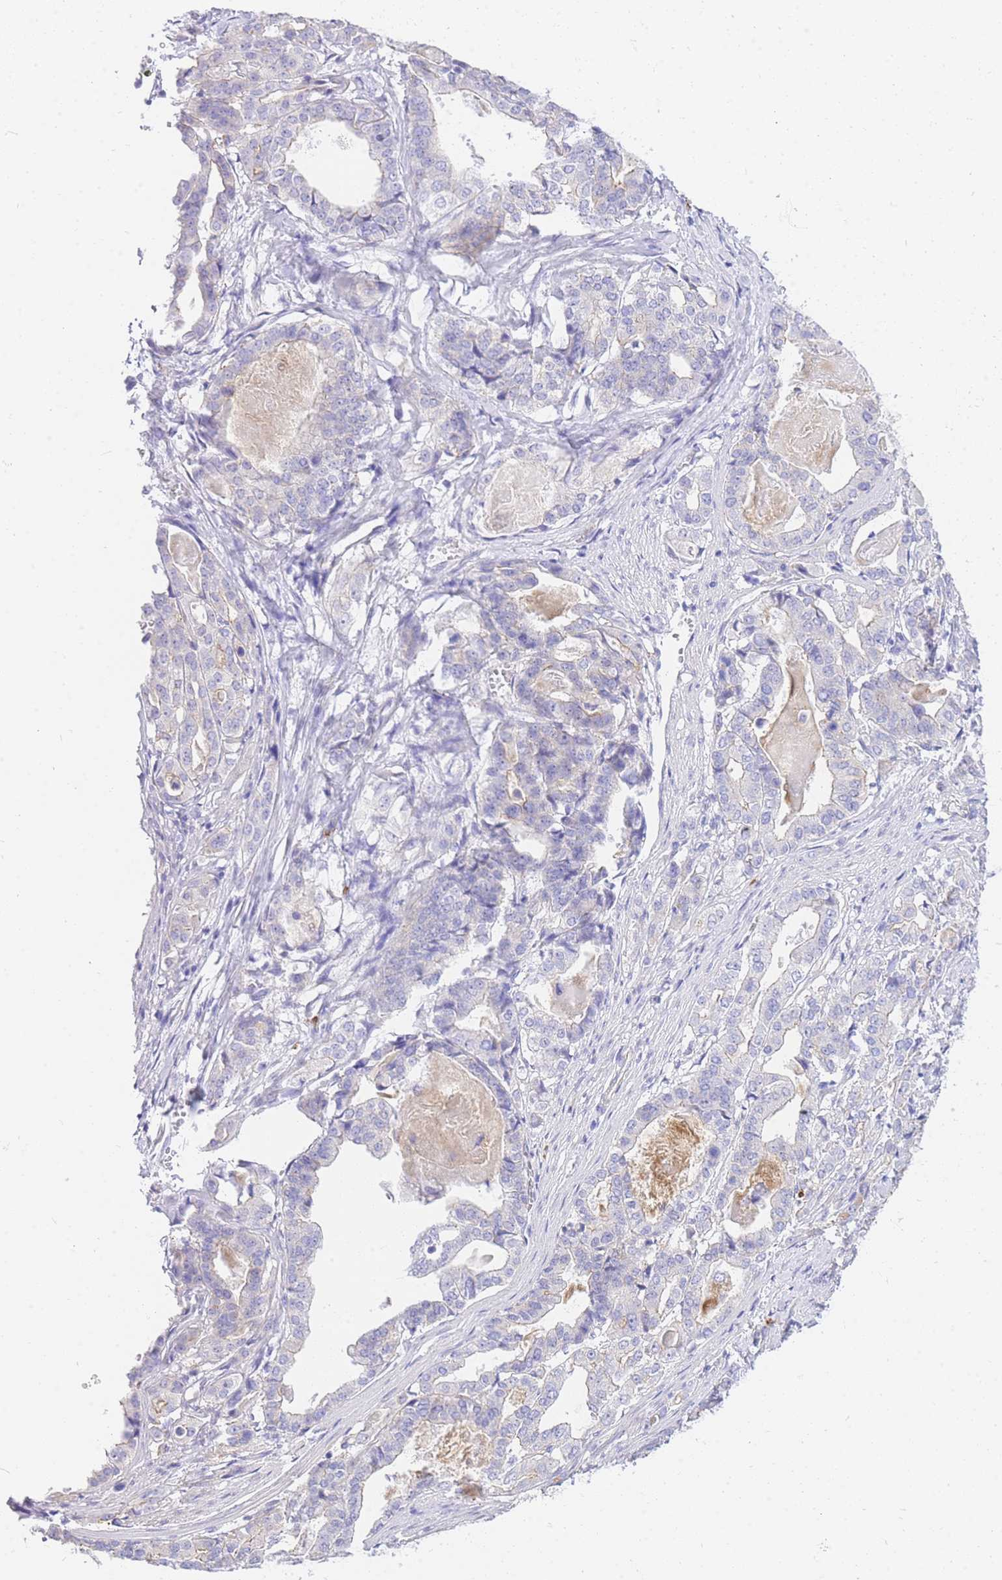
{"staining": {"intensity": "moderate", "quantity": "<25%", "location": "cytoplasmic/membranous"}, "tissue": "stomach cancer", "cell_type": "Tumor cells", "image_type": "cancer", "snomed": [{"axis": "morphology", "description": "Adenocarcinoma, NOS"}, {"axis": "topography", "description": "Stomach"}], "caption": "Immunohistochemistry (IHC) micrograph of stomach adenocarcinoma stained for a protein (brown), which displays low levels of moderate cytoplasmic/membranous positivity in approximately <25% of tumor cells.", "gene": "SRSF12", "patient": {"sex": "male", "age": 48}}